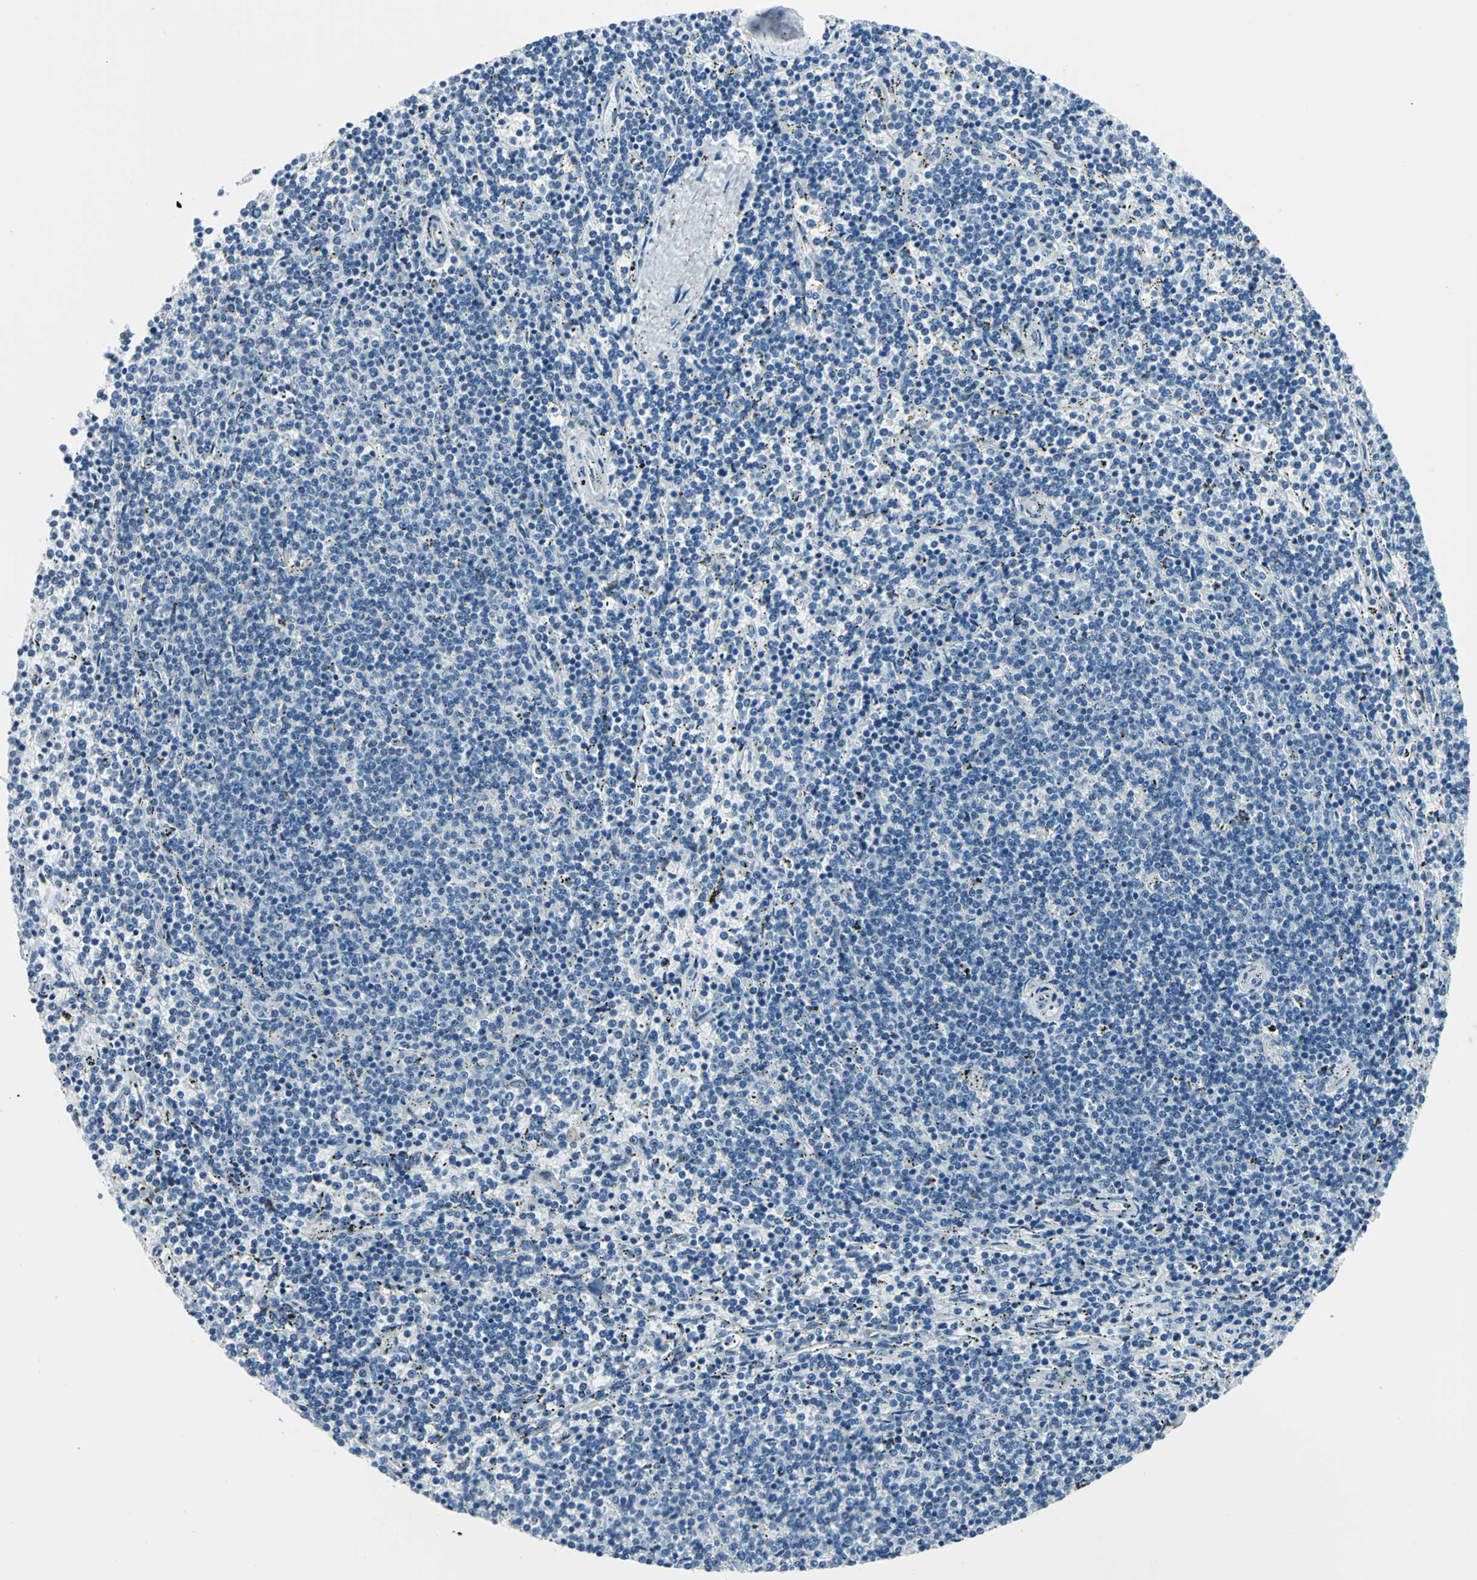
{"staining": {"intensity": "negative", "quantity": "none", "location": "none"}, "tissue": "lymphoma", "cell_type": "Tumor cells", "image_type": "cancer", "snomed": [{"axis": "morphology", "description": "Malignant lymphoma, non-Hodgkin's type, Low grade"}, {"axis": "topography", "description": "Spleen"}], "caption": "Lymphoma was stained to show a protein in brown. There is no significant staining in tumor cells. (Stains: DAB (3,3'-diaminobenzidine) IHC with hematoxylin counter stain, Microscopy: brightfield microscopy at high magnification).", "gene": "AKR1A1", "patient": {"sex": "female", "age": 50}}